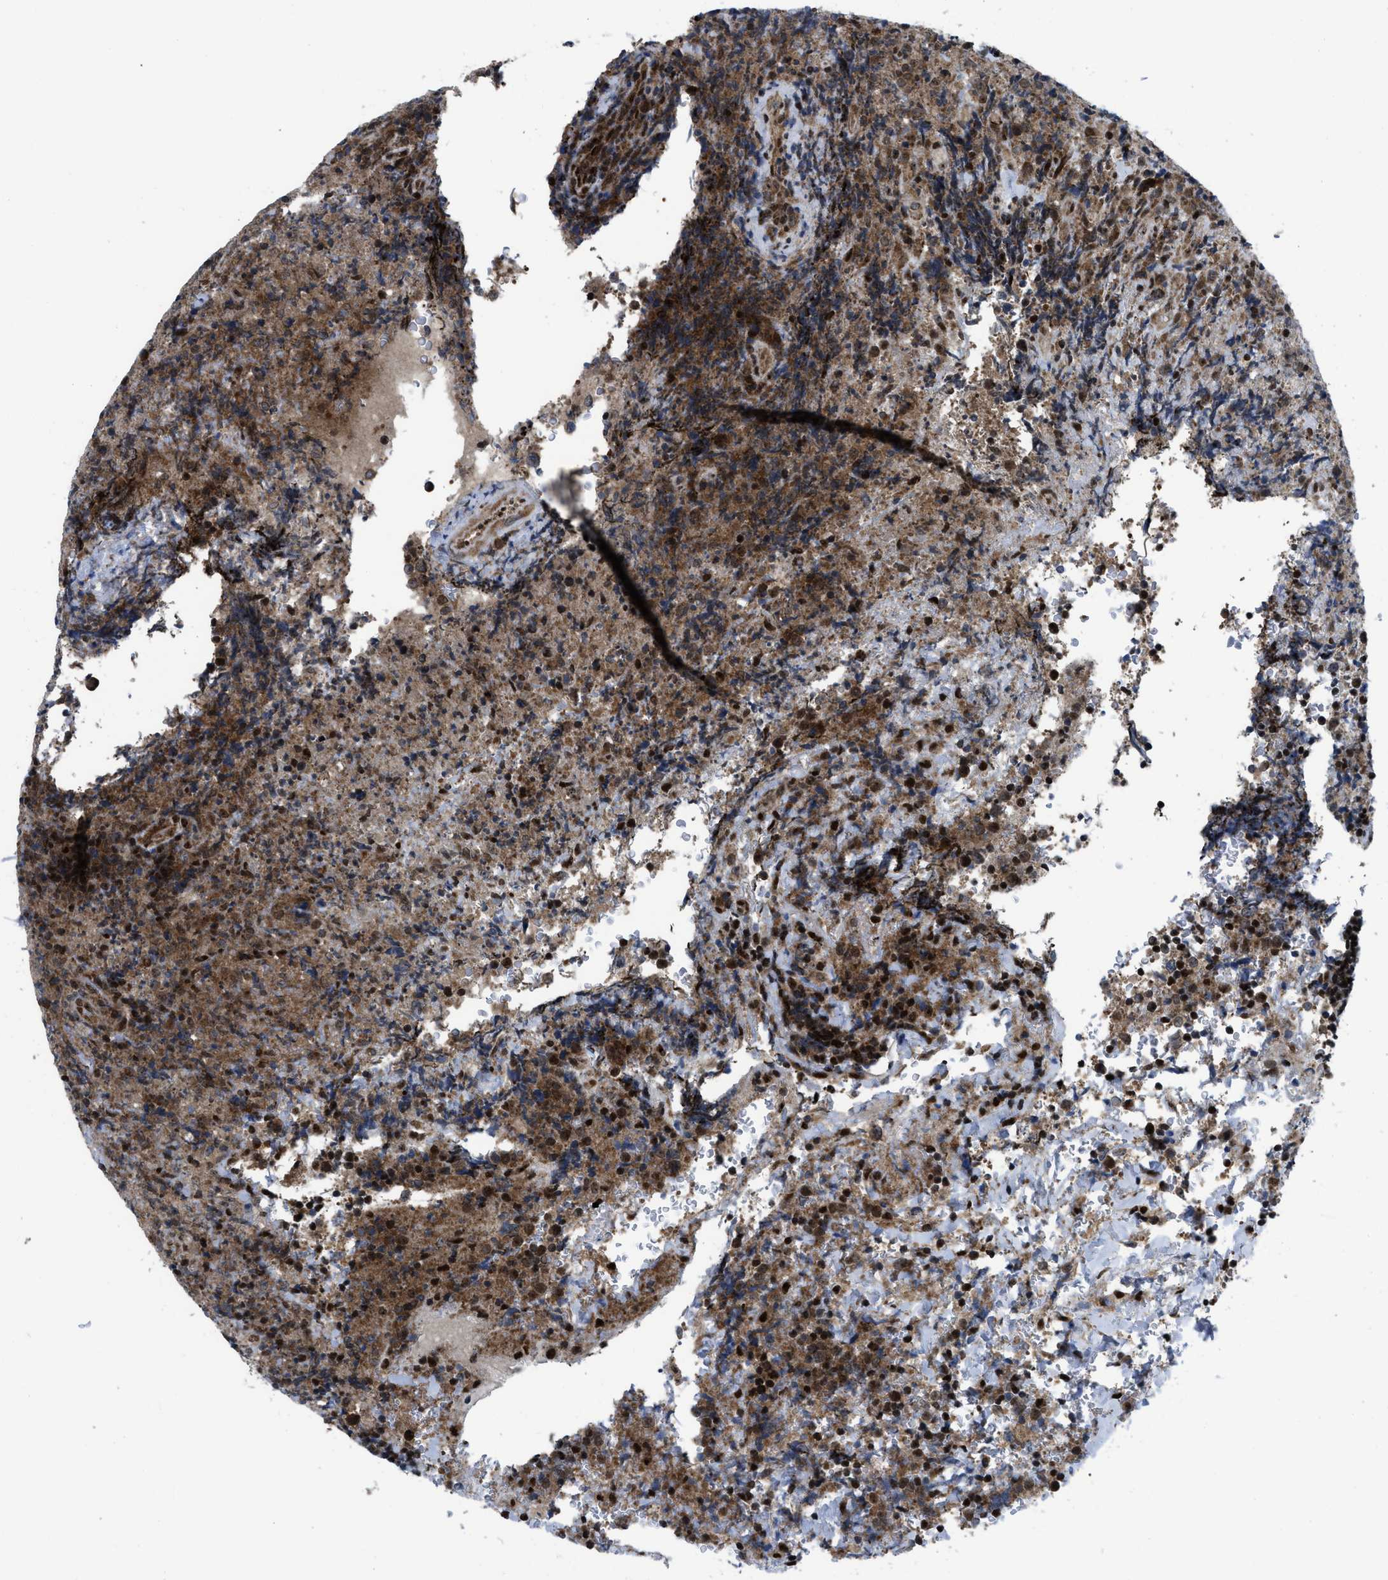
{"staining": {"intensity": "strong", "quantity": ">75%", "location": "cytoplasmic/membranous,nuclear"}, "tissue": "lymphoma", "cell_type": "Tumor cells", "image_type": "cancer", "snomed": [{"axis": "morphology", "description": "Malignant lymphoma, non-Hodgkin's type, High grade"}, {"axis": "topography", "description": "Tonsil"}], "caption": "The histopathology image reveals staining of lymphoma, revealing strong cytoplasmic/membranous and nuclear protein expression (brown color) within tumor cells.", "gene": "PPP2CB", "patient": {"sex": "female", "age": 36}}